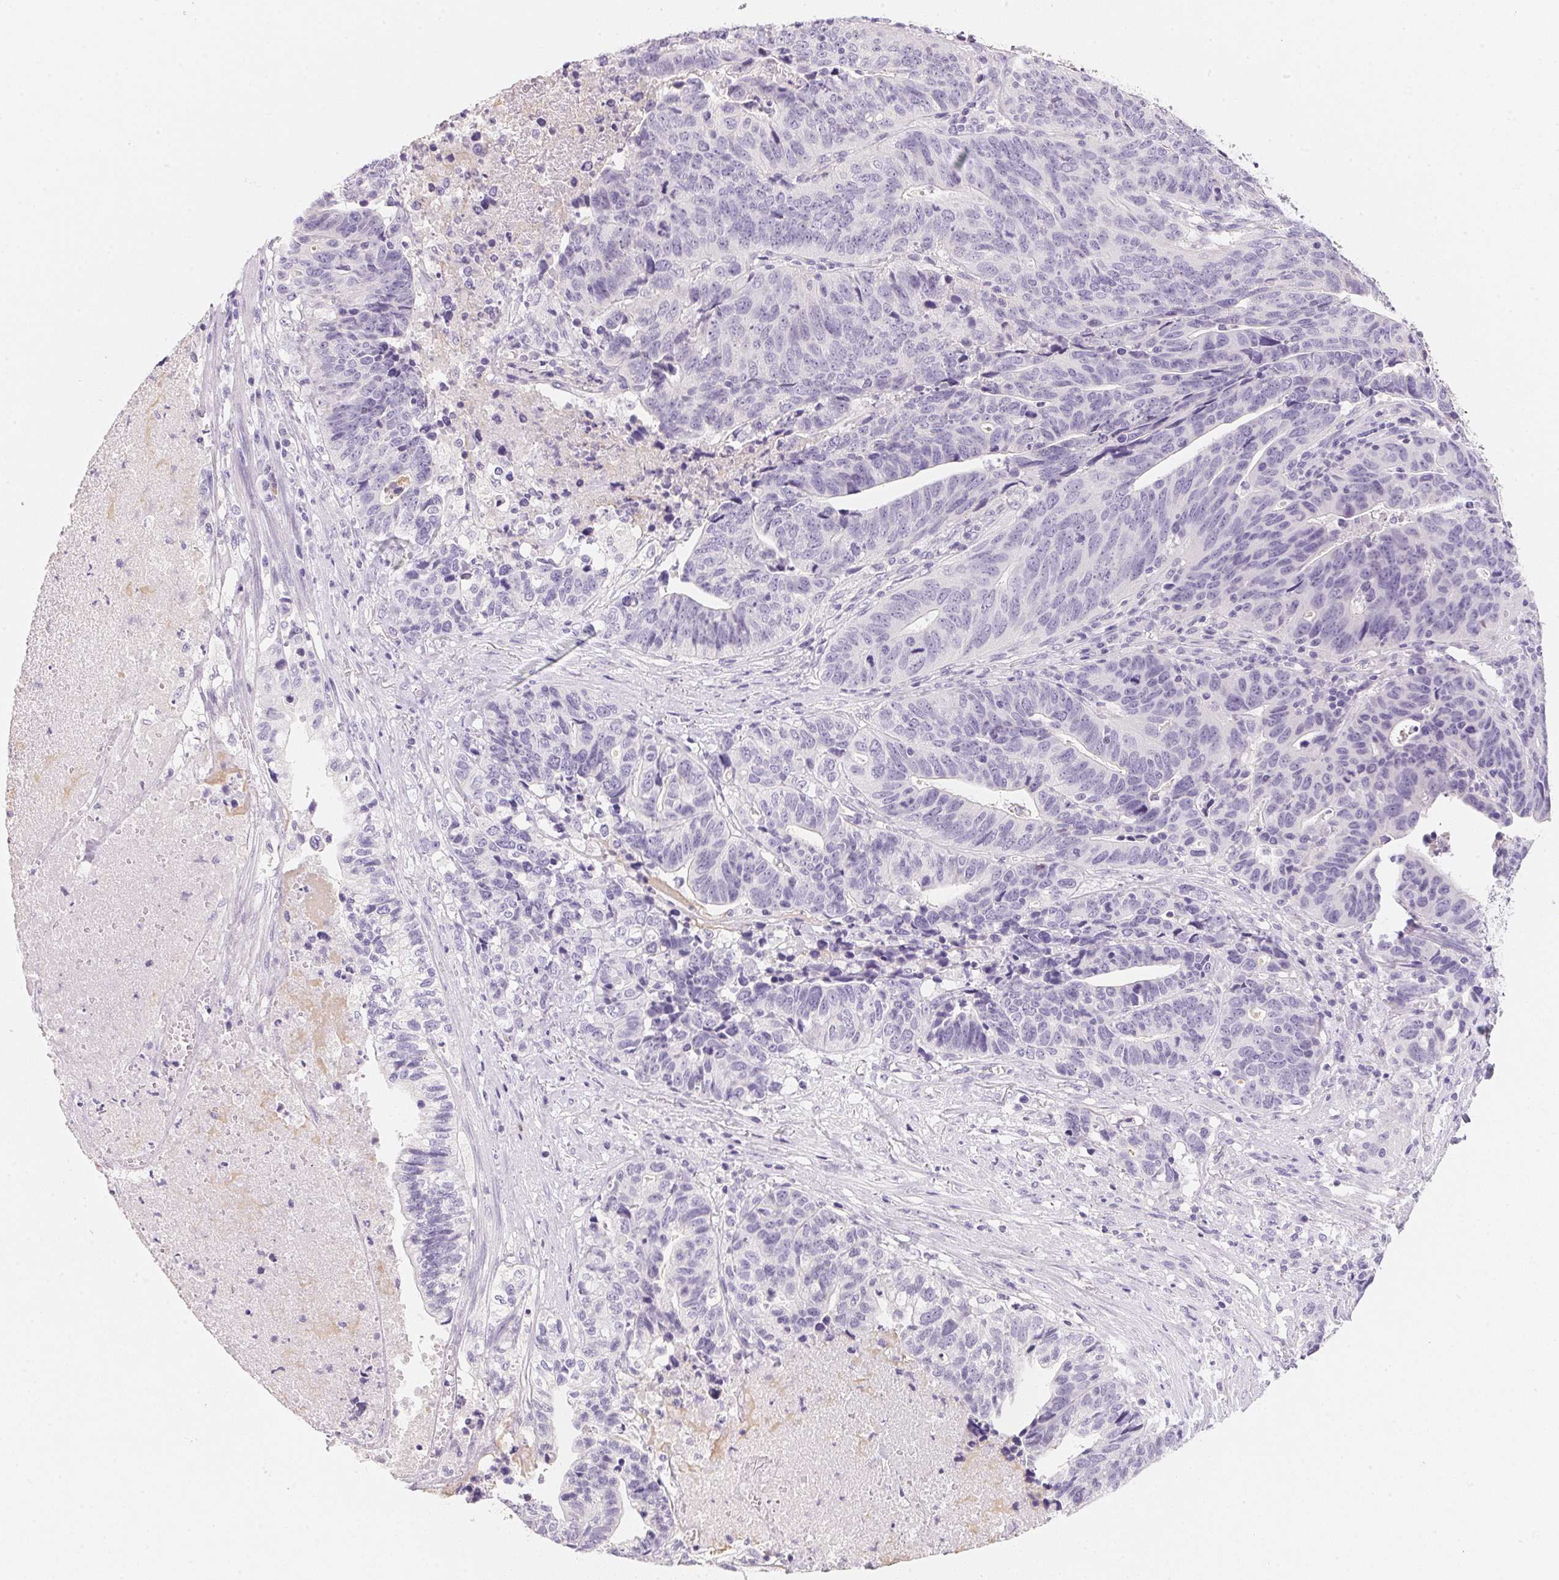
{"staining": {"intensity": "negative", "quantity": "none", "location": "none"}, "tissue": "stomach cancer", "cell_type": "Tumor cells", "image_type": "cancer", "snomed": [{"axis": "morphology", "description": "Adenocarcinoma, NOS"}, {"axis": "topography", "description": "Stomach, upper"}], "caption": "High power microscopy histopathology image of an immunohistochemistry photomicrograph of stomach cancer (adenocarcinoma), revealing no significant expression in tumor cells.", "gene": "ACP3", "patient": {"sex": "female", "age": 67}}